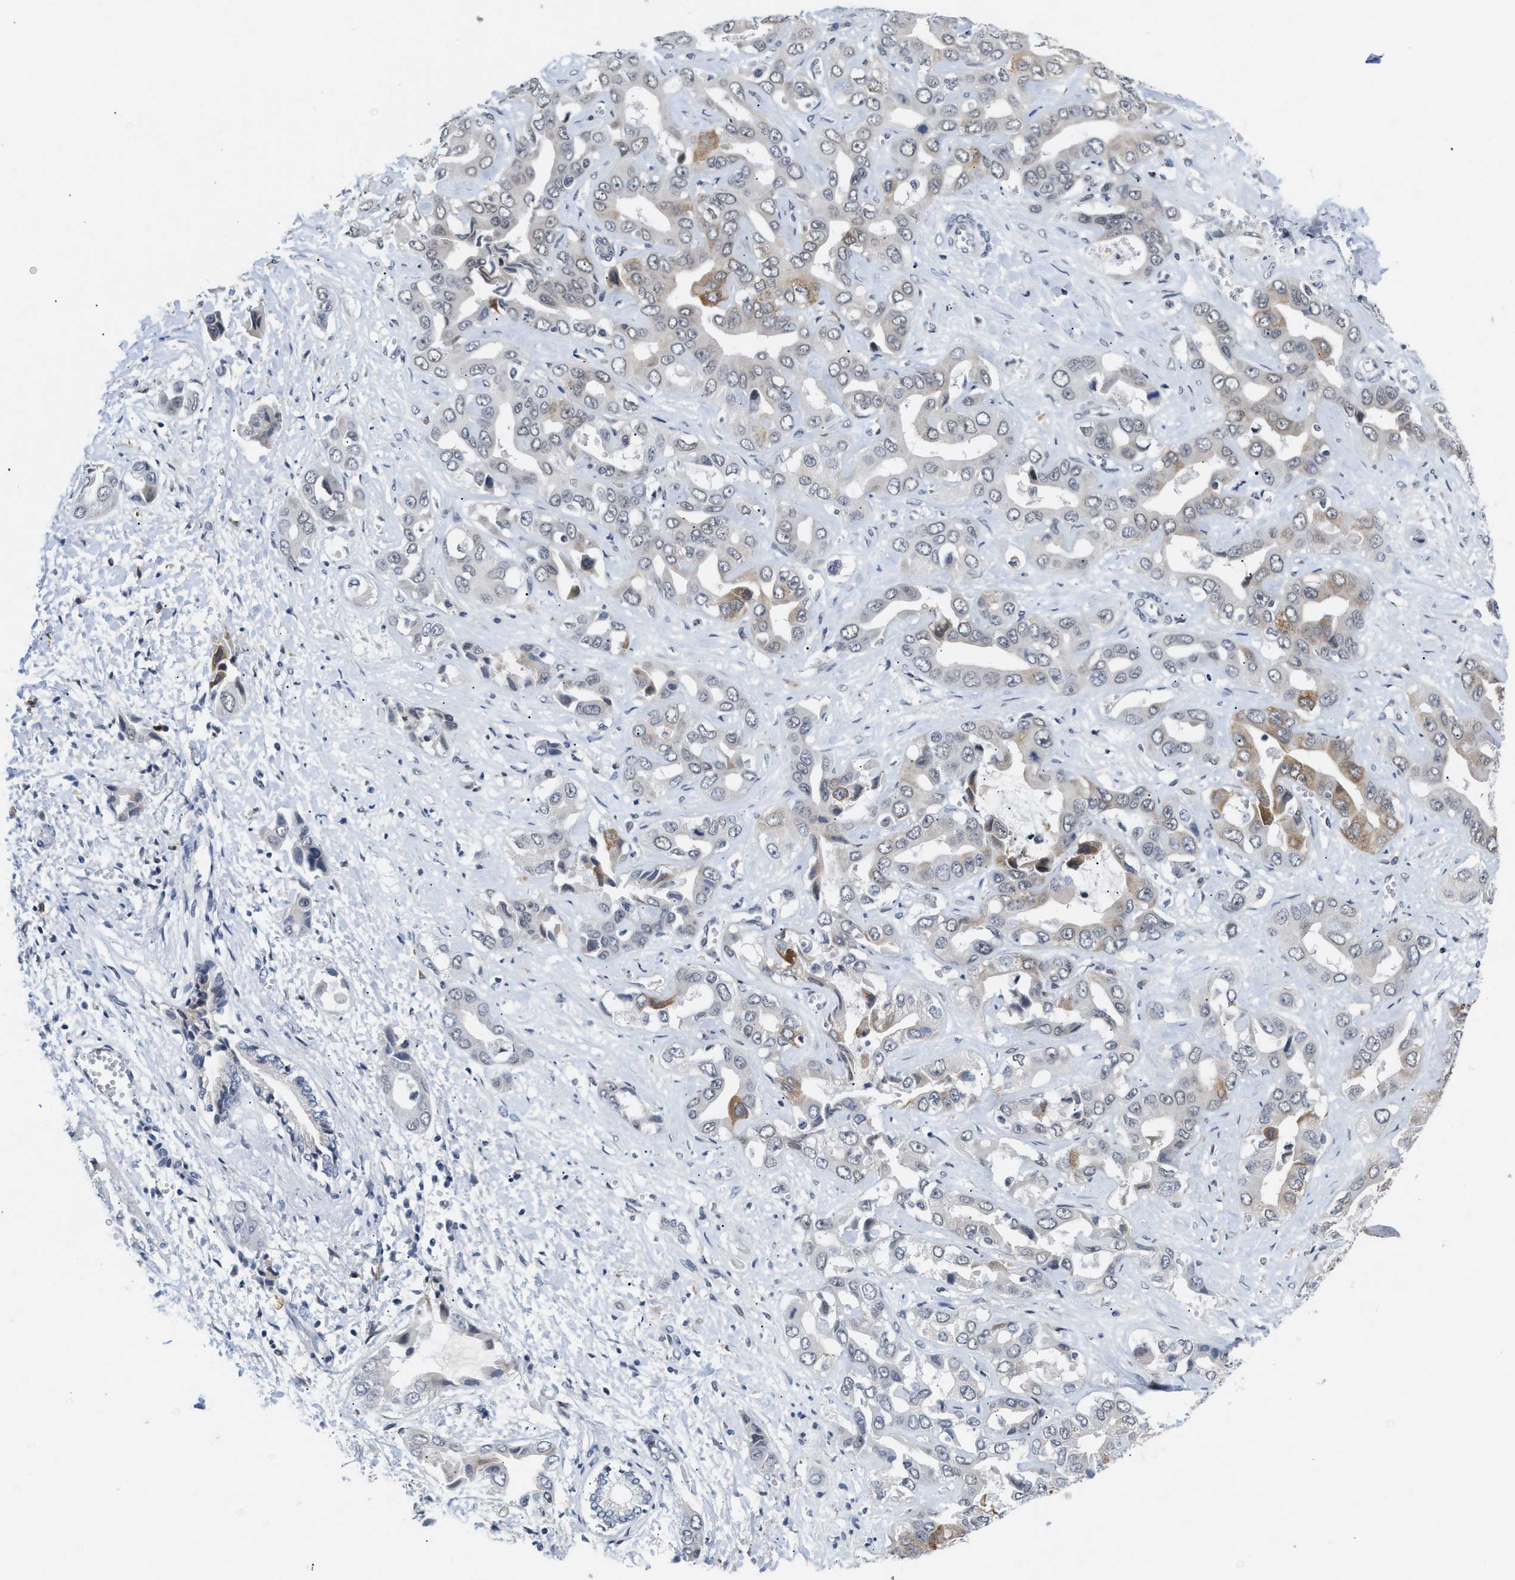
{"staining": {"intensity": "moderate", "quantity": "<25%", "location": "cytoplasmic/membranous"}, "tissue": "liver cancer", "cell_type": "Tumor cells", "image_type": "cancer", "snomed": [{"axis": "morphology", "description": "Cholangiocarcinoma"}, {"axis": "topography", "description": "Liver"}], "caption": "Immunohistochemistry (IHC) staining of liver cancer (cholangiocarcinoma), which reveals low levels of moderate cytoplasmic/membranous staining in about <25% of tumor cells indicating moderate cytoplasmic/membranous protein positivity. The staining was performed using DAB (3,3'-diaminobenzidine) (brown) for protein detection and nuclei were counterstained in hematoxylin (blue).", "gene": "TXNRD3", "patient": {"sex": "female", "age": 52}}